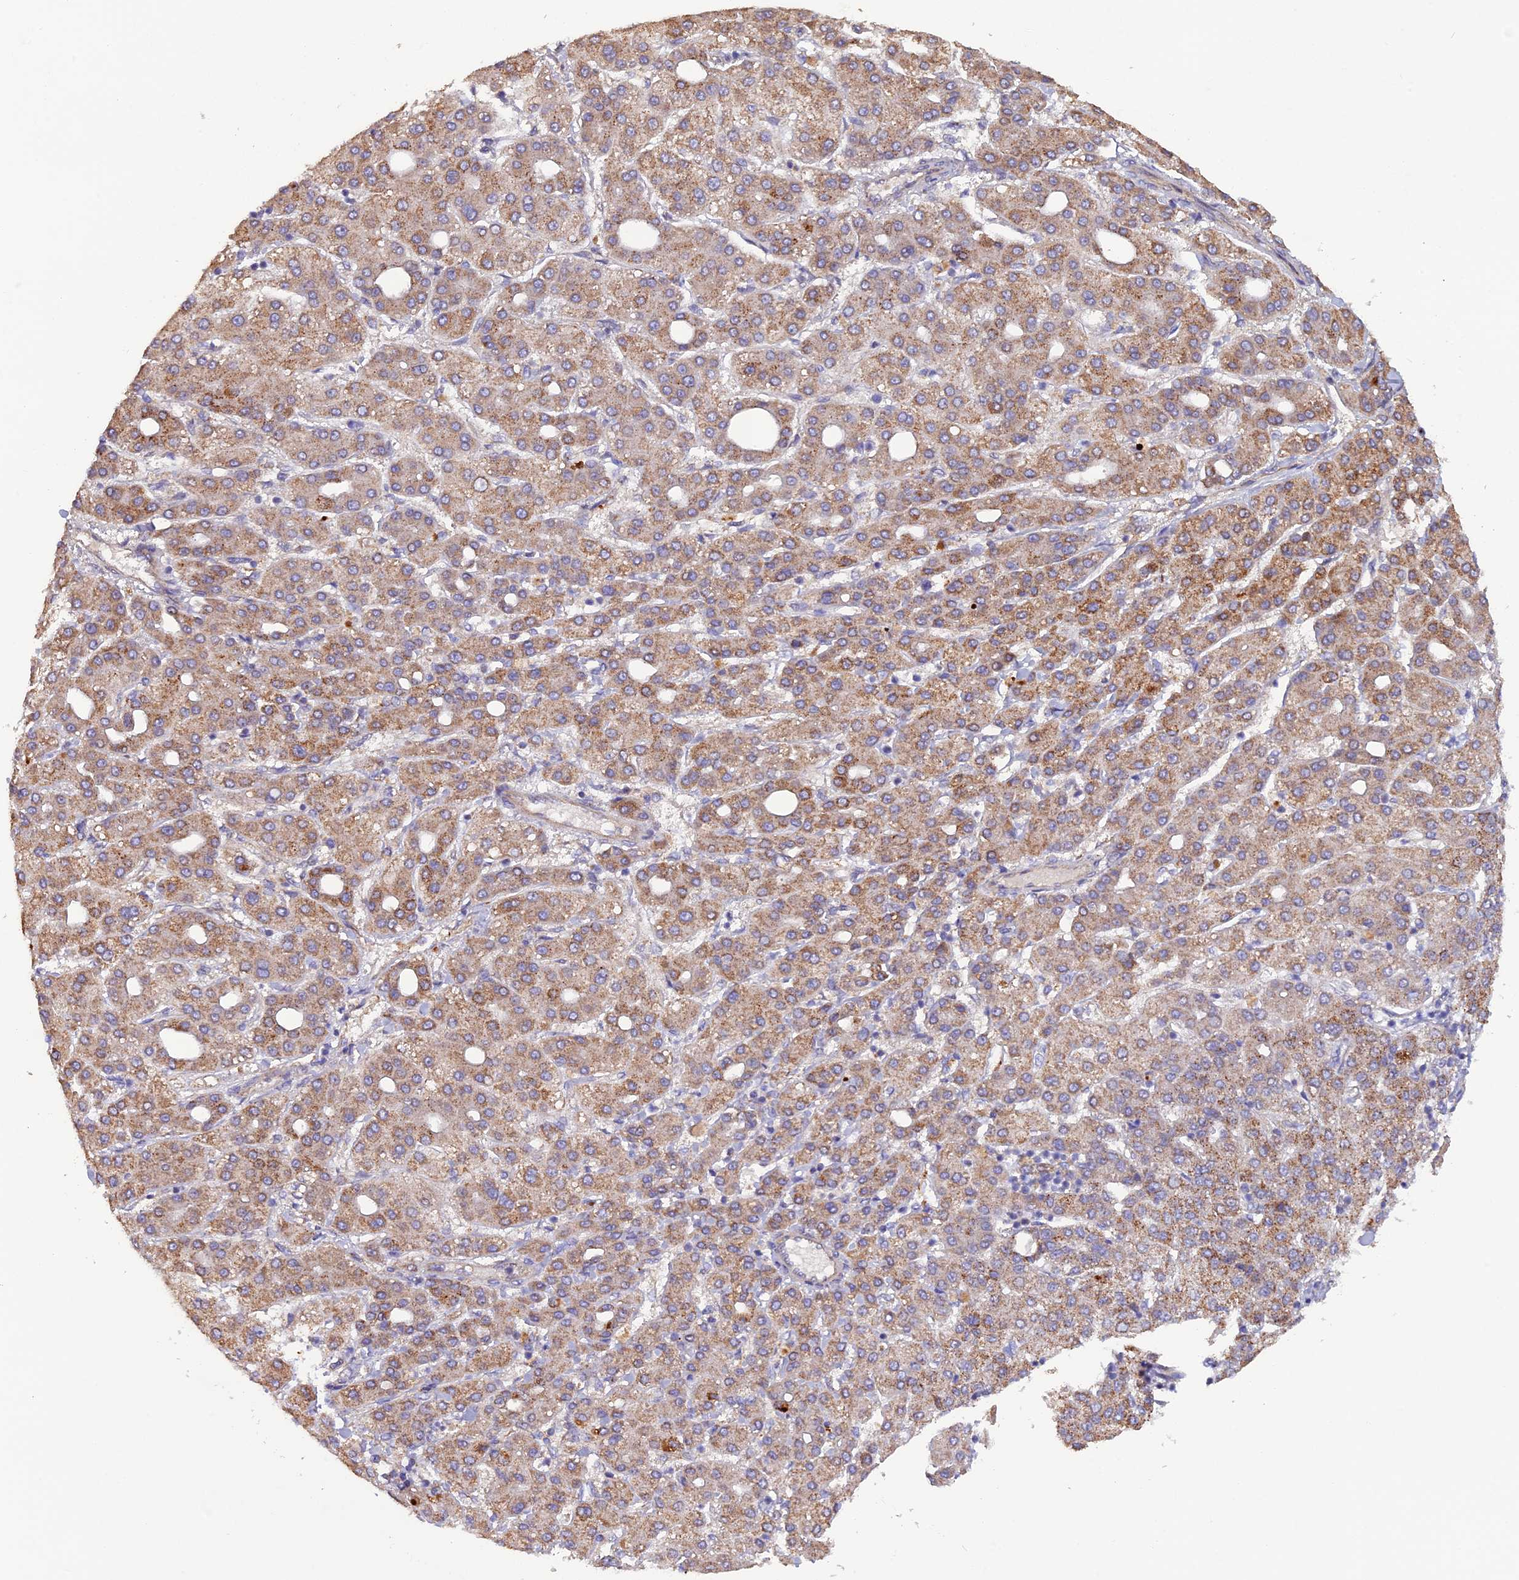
{"staining": {"intensity": "moderate", "quantity": ">75%", "location": "cytoplasmic/membranous"}, "tissue": "liver cancer", "cell_type": "Tumor cells", "image_type": "cancer", "snomed": [{"axis": "morphology", "description": "Carcinoma, Hepatocellular, NOS"}, {"axis": "topography", "description": "Liver"}], "caption": "Immunohistochemical staining of liver cancer (hepatocellular carcinoma) displays moderate cytoplasmic/membranous protein staining in approximately >75% of tumor cells. (brown staining indicates protein expression, while blue staining denotes nuclei).", "gene": "DUS3L", "patient": {"sex": "male", "age": 65}}